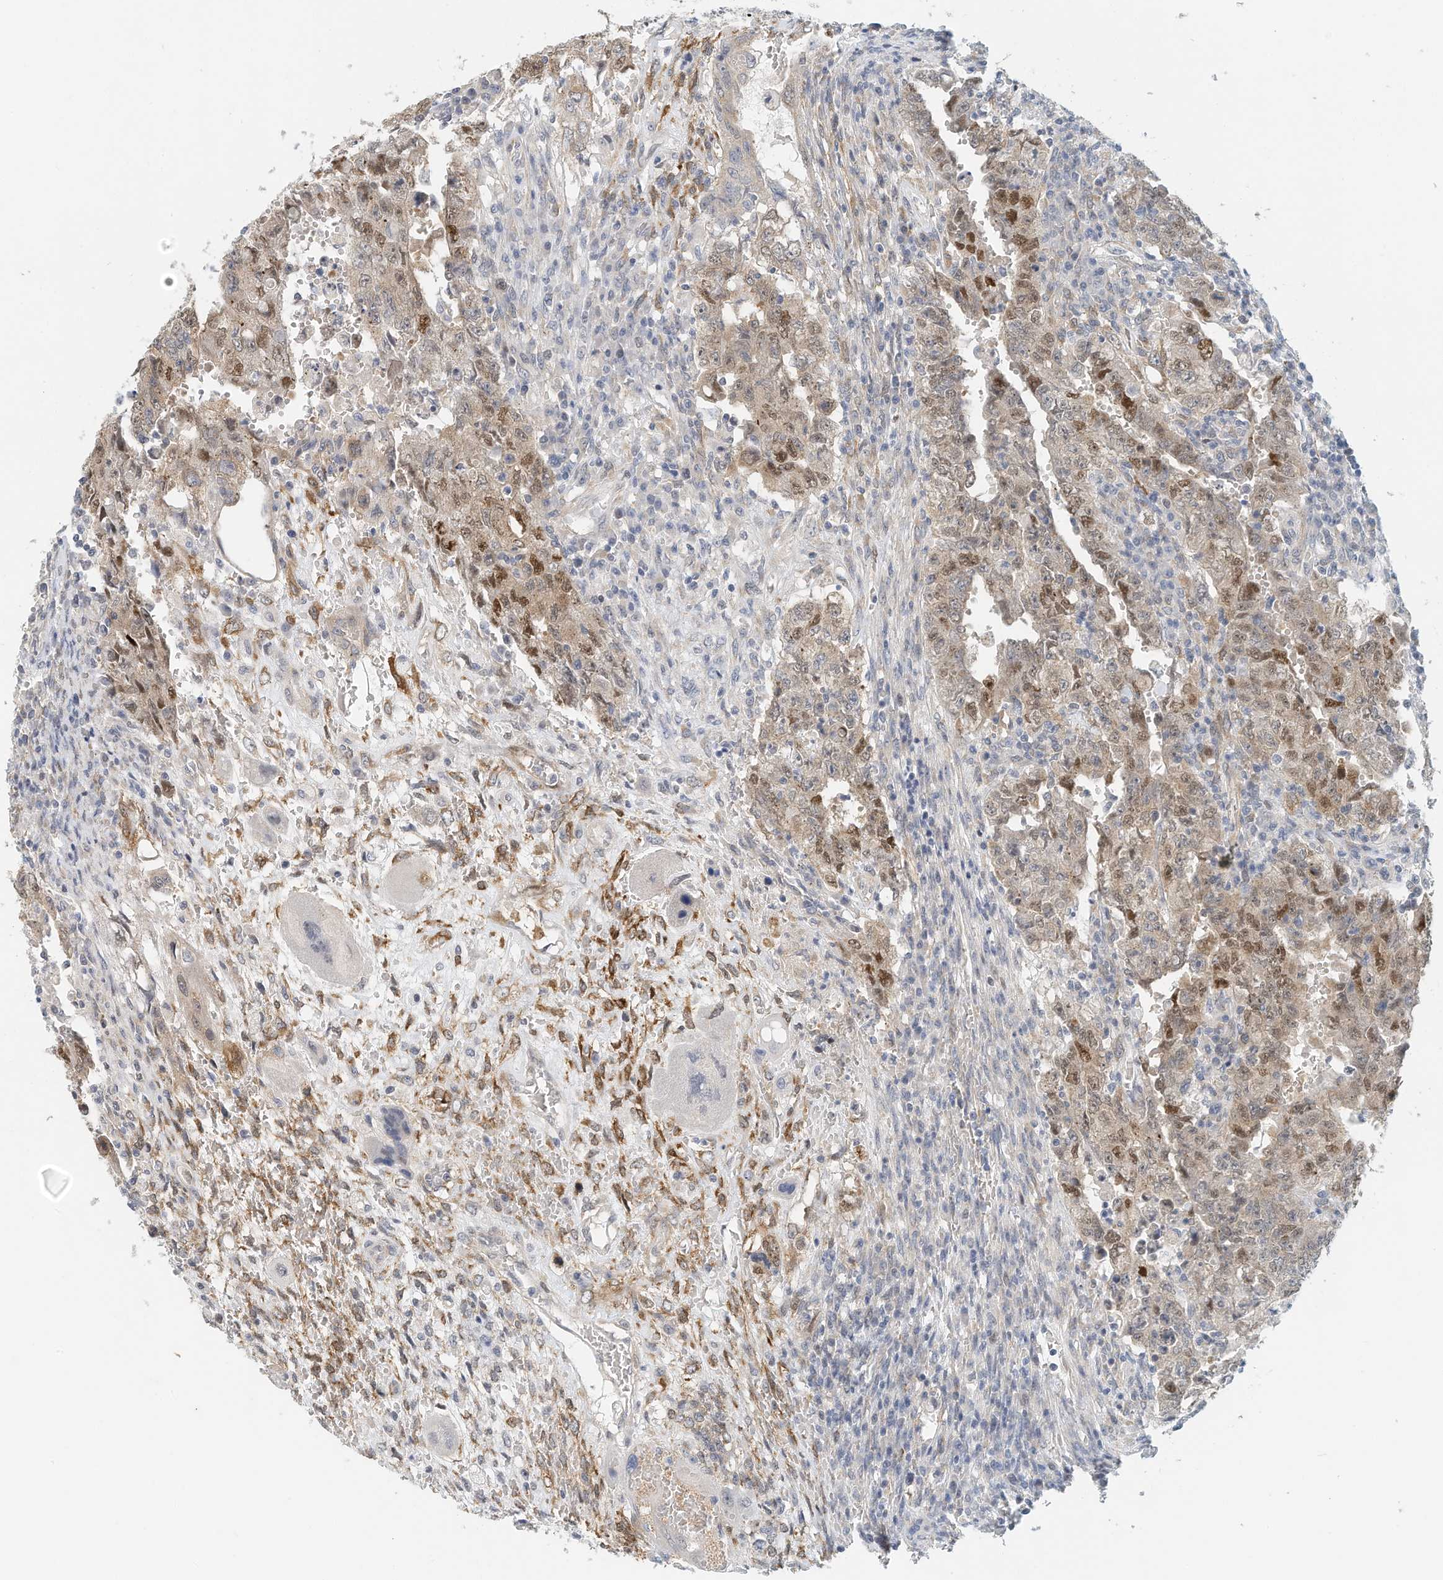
{"staining": {"intensity": "moderate", "quantity": "25%-75%", "location": "nuclear"}, "tissue": "testis cancer", "cell_type": "Tumor cells", "image_type": "cancer", "snomed": [{"axis": "morphology", "description": "Carcinoma, Embryonal, NOS"}, {"axis": "topography", "description": "Testis"}], "caption": "Protein staining displays moderate nuclear positivity in about 25%-75% of tumor cells in testis cancer (embryonal carcinoma). (IHC, brightfield microscopy, high magnification).", "gene": "ARHGAP28", "patient": {"sex": "male", "age": 26}}